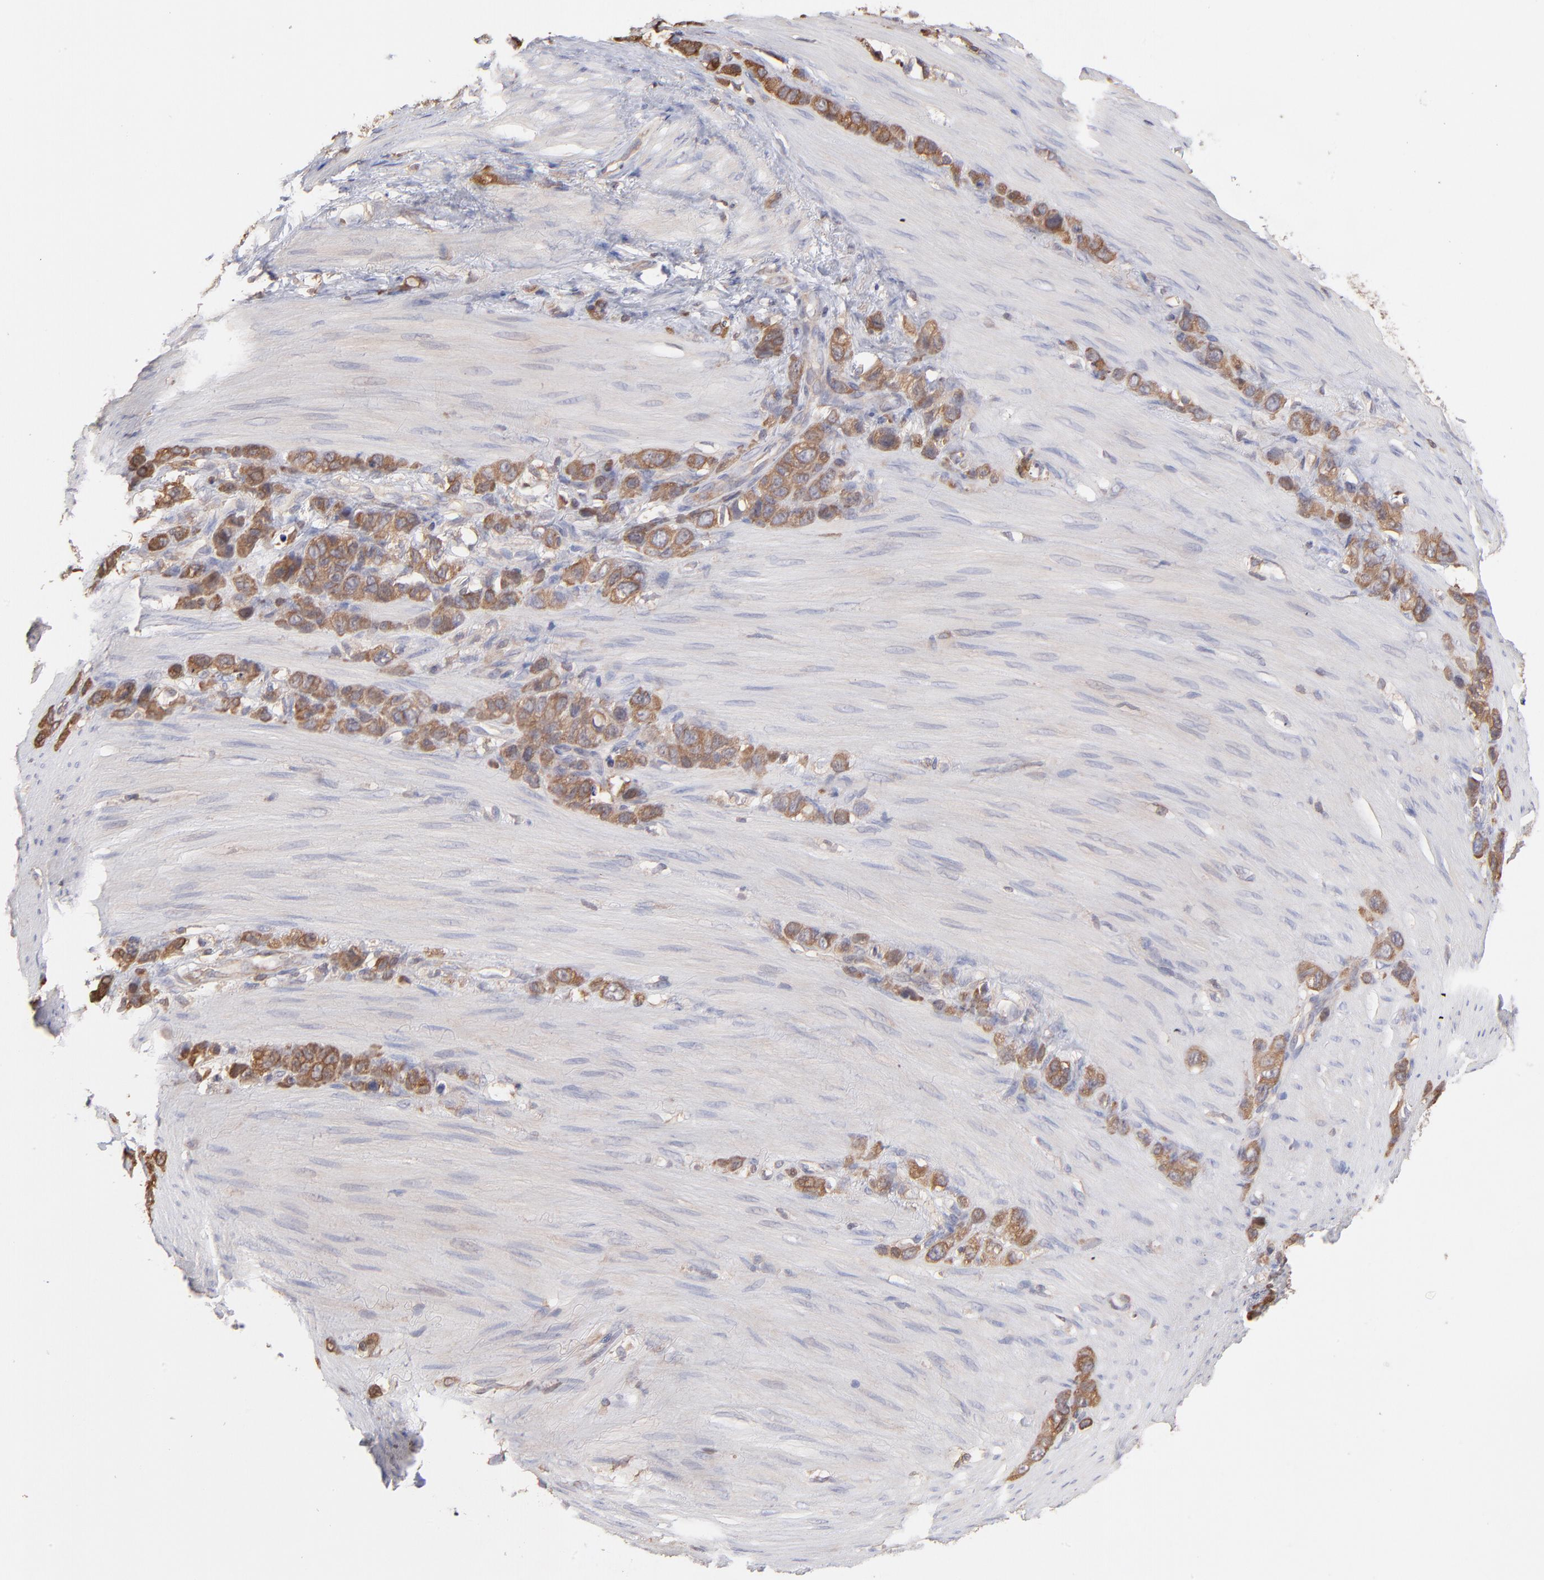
{"staining": {"intensity": "strong", "quantity": ">75%", "location": "cytoplasmic/membranous"}, "tissue": "stomach cancer", "cell_type": "Tumor cells", "image_type": "cancer", "snomed": [{"axis": "morphology", "description": "Normal tissue, NOS"}, {"axis": "morphology", "description": "Adenocarcinoma, NOS"}, {"axis": "morphology", "description": "Adenocarcinoma, High grade"}, {"axis": "topography", "description": "Stomach, upper"}, {"axis": "topography", "description": "Stomach"}], "caption": "Tumor cells reveal high levels of strong cytoplasmic/membranous expression in about >75% of cells in human stomach adenocarcinoma.", "gene": "MAP2K2", "patient": {"sex": "female", "age": 65}}